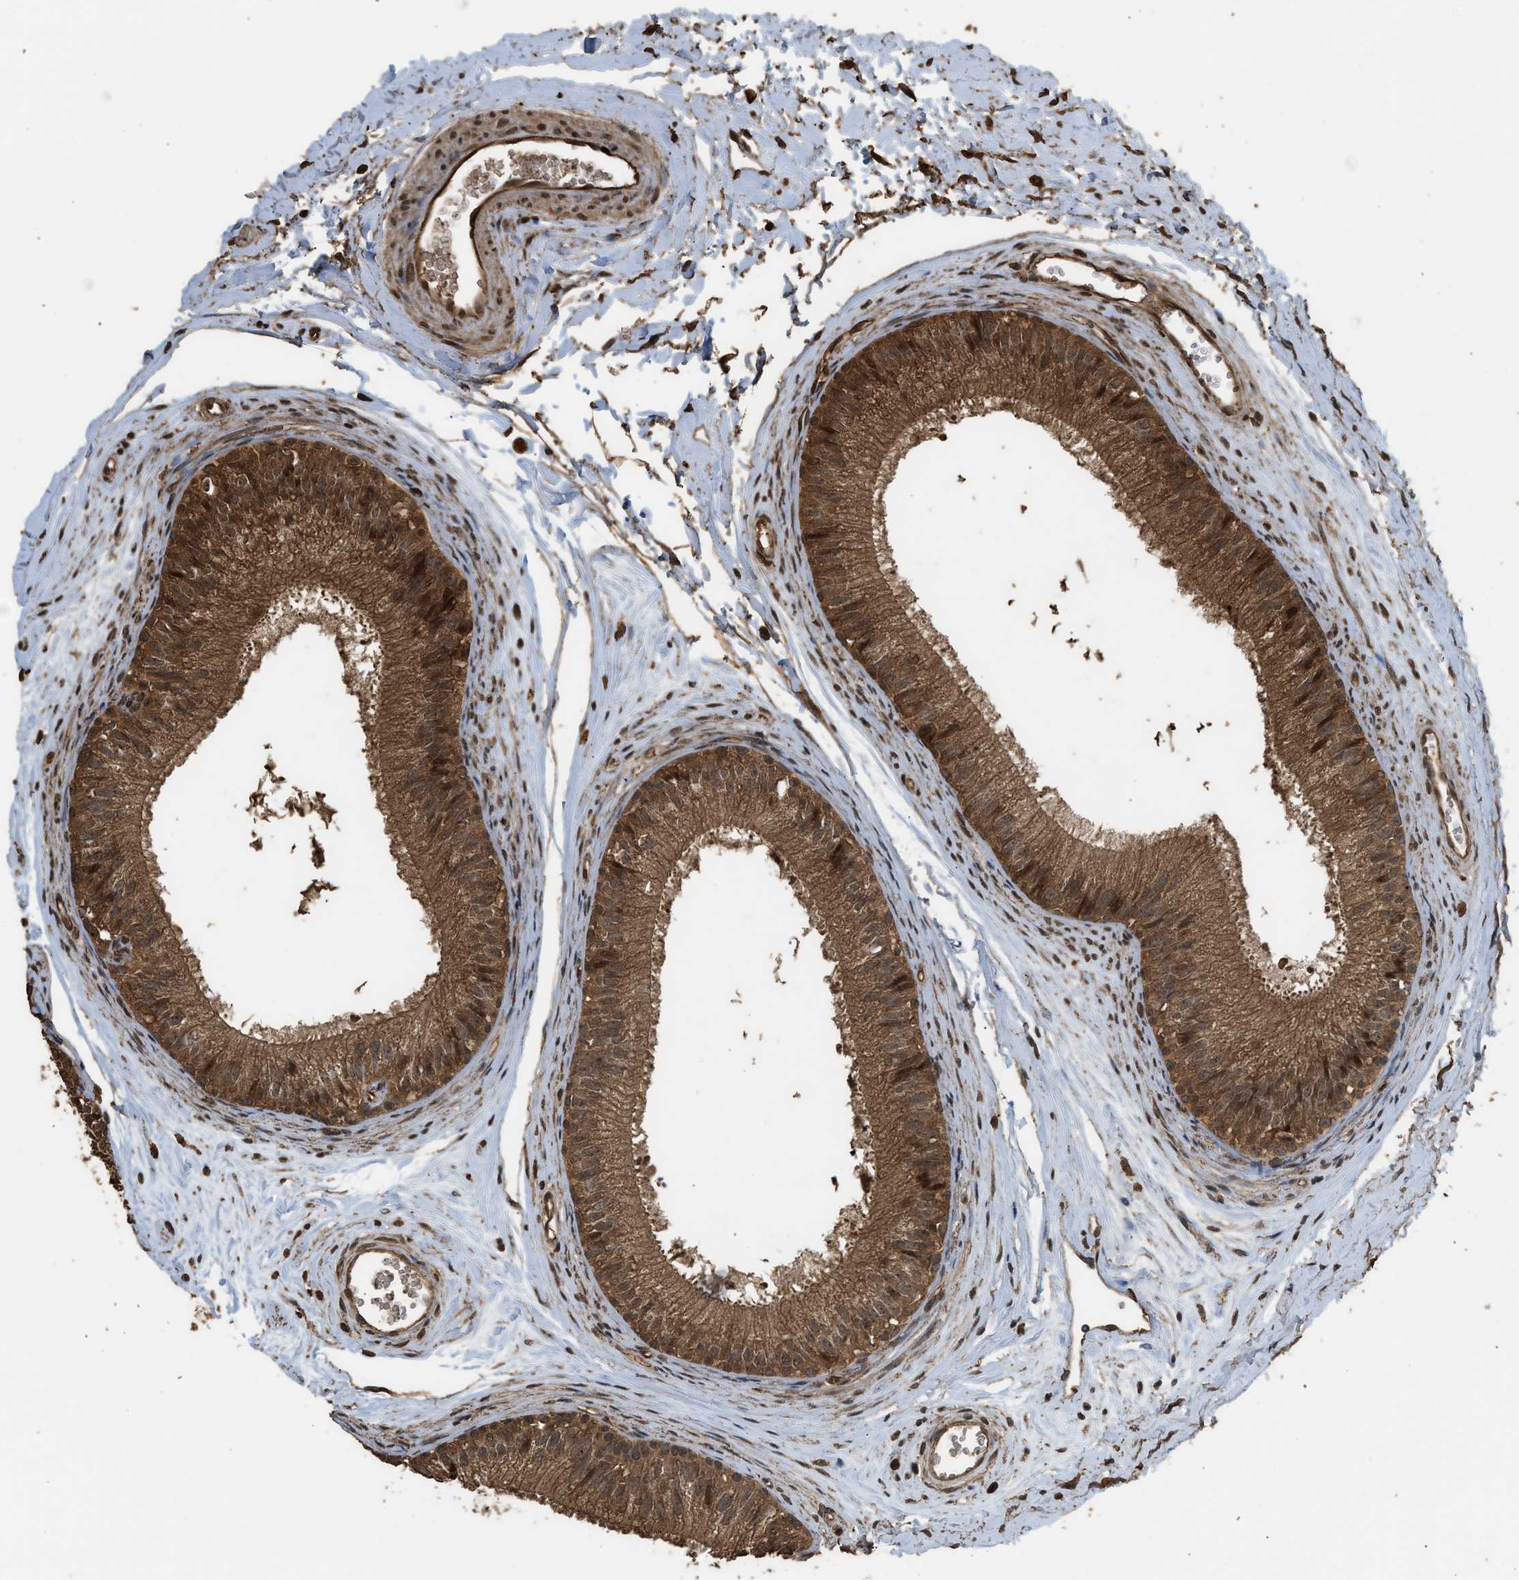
{"staining": {"intensity": "strong", "quantity": ">75%", "location": "cytoplasmic/membranous"}, "tissue": "epididymis", "cell_type": "Glandular cells", "image_type": "normal", "snomed": [{"axis": "morphology", "description": "Normal tissue, NOS"}, {"axis": "topography", "description": "Epididymis"}], "caption": "Protein expression analysis of benign human epididymis reveals strong cytoplasmic/membranous staining in approximately >75% of glandular cells.", "gene": "MYBL2", "patient": {"sex": "male", "age": 56}}